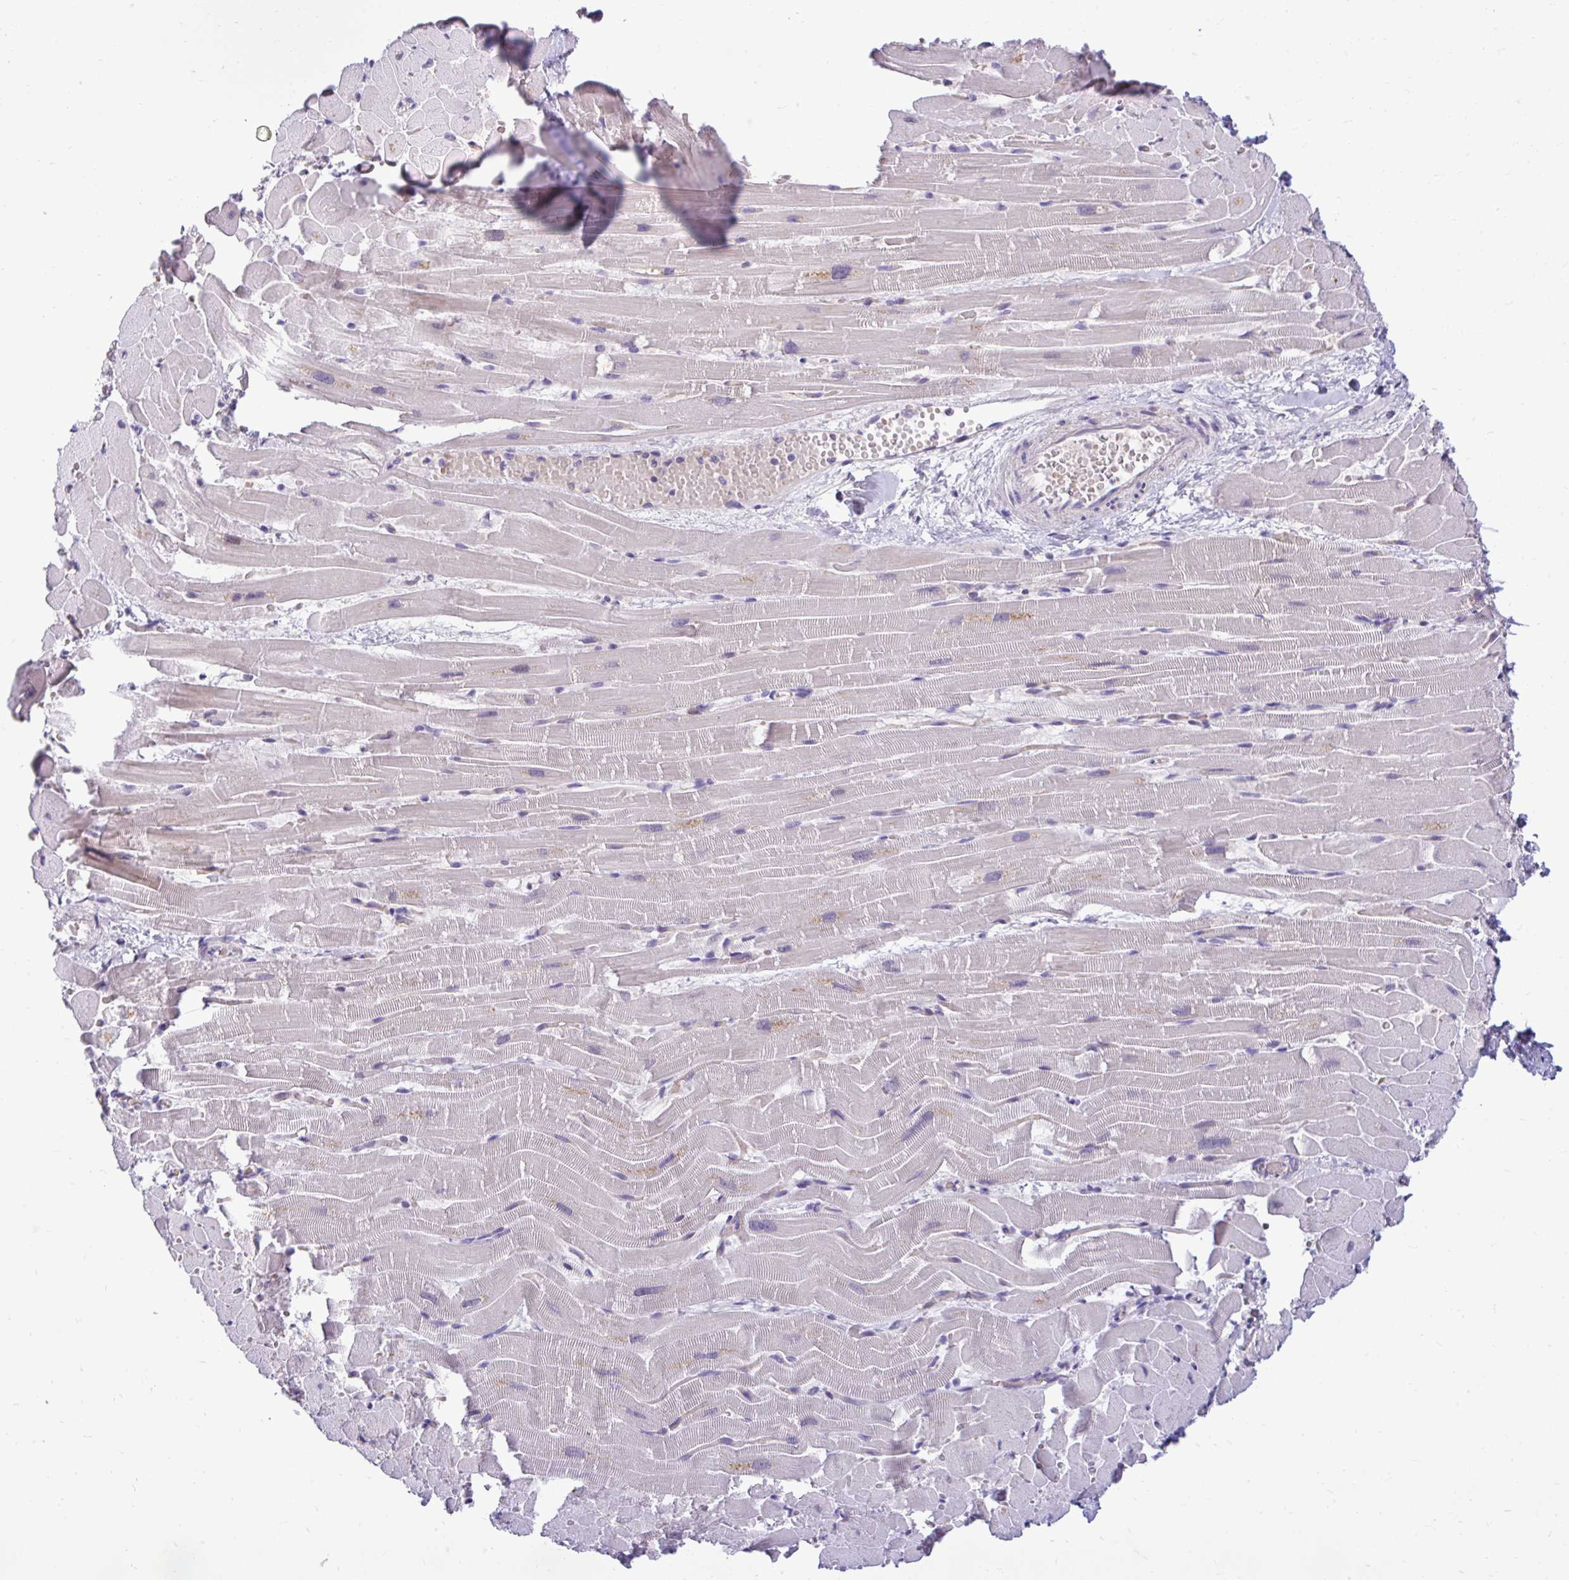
{"staining": {"intensity": "weak", "quantity": "<25%", "location": "cytoplasmic/membranous"}, "tissue": "heart muscle", "cell_type": "Cardiomyocytes", "image_type": "normal", "snomed": [{"axis": "morphology", "description": "Normal tissue, NOS"}, {"axis": "topography", "description": "Heart"}], "caption": "Cardiomyocytes are negative for brown protein staining in unremarkable heart muscle. (Stains: DAB (3,3'-diaminobenzidine) IHC with hematoxylin counter stain, Microscopy: brightfield microscopy at high magnification).", "gene": "CDC20", "patient": {"sex": "male", "age": 37}}